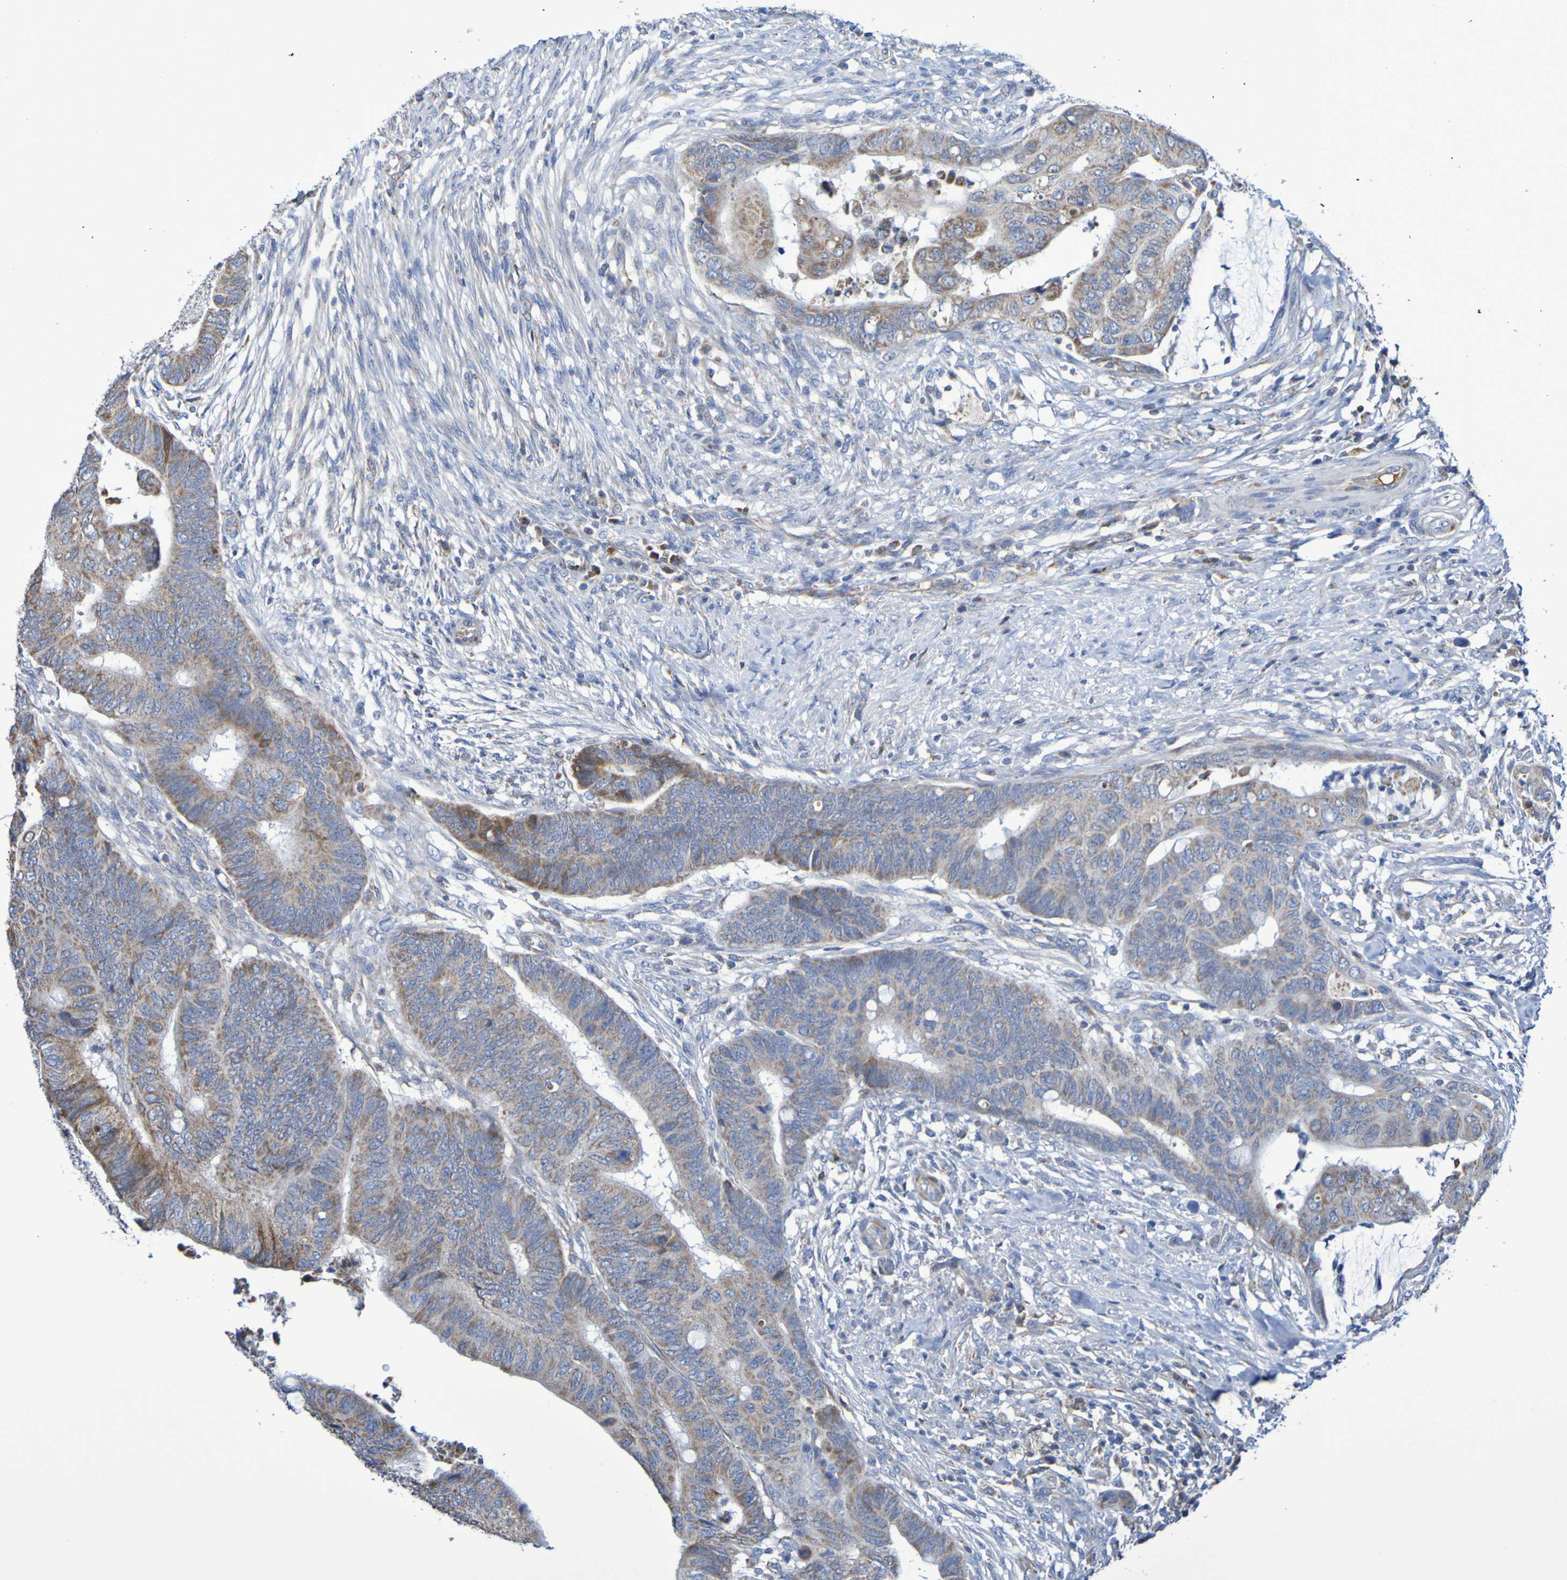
{"staining": {"intensity": "moderate", "quantity": ">75%", "location": "cytoplasmic/membranous"}, "tissue": "colorectal cancer", "cell_type": "Tumor cells", "image_type": "cancer", "snomed": [{"axis": "morphology", "description": "Normal tissue, NOS"}, {"axis": "morphology", "description": "Adenocarcinoma, NOS"}, {"axis": "topography", "description": "Rectum"}, {"axis": "topography", "description": "Peripheral nerve tissue"}], "caption": "This is an image of immunohistochemistry (IHC) staining of colorectal cancer, which shows moderate positivity in the cytoplasmic/membranous of tumor cells.", "gene": "CNTN2", "patient": {"sex": "male", "age": 92}}